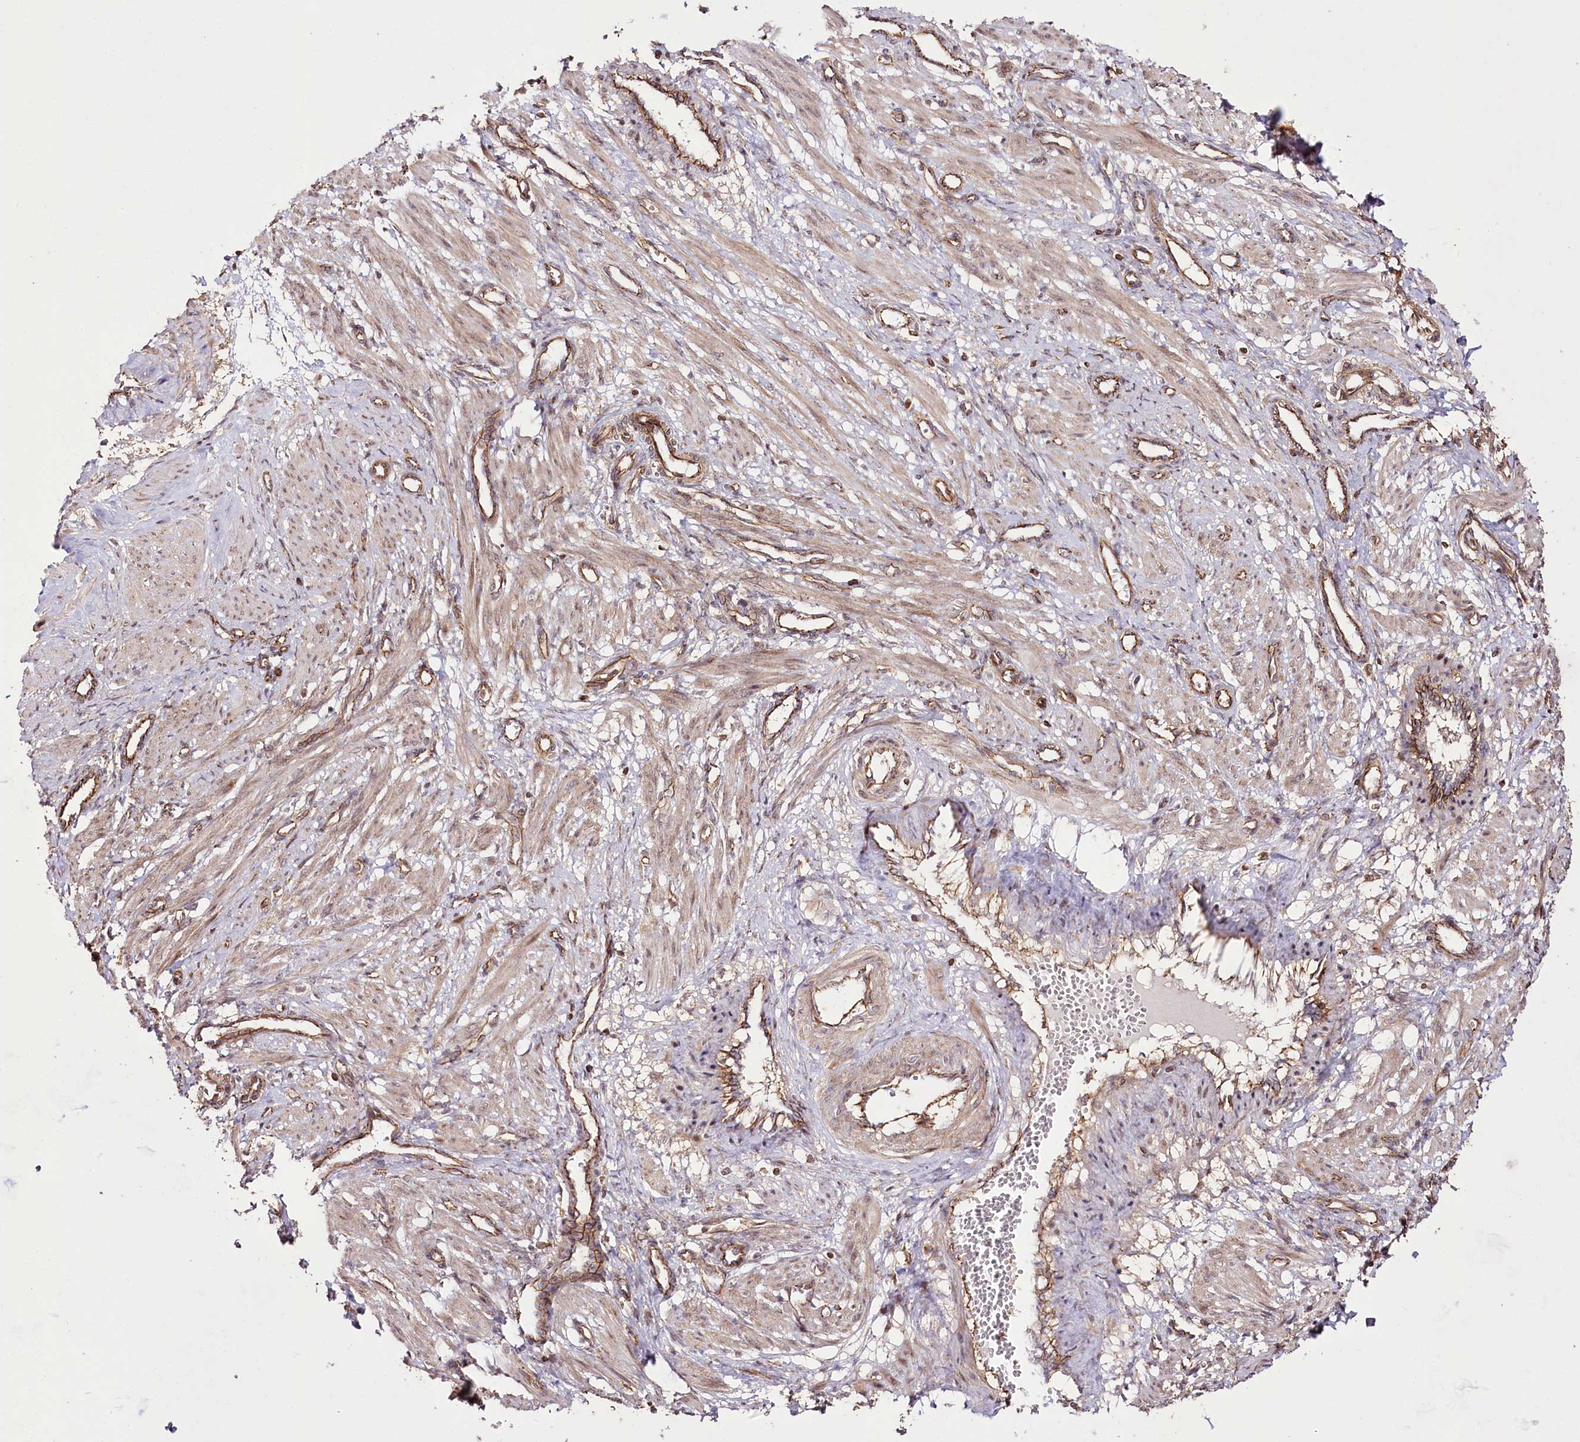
{"staining": {"intensity": "moderate", "quantity": ">75%", "location": "cytoplasmic/membranous,nuclear"}, "tissue": "smooth muscle", "cell_type": "Smooth muscle cells", "image_type": "normal", "snomed": [{"axis": "morphology", "description": "Normal tissue, NOS"}, {"axis": "topography", "description": "Endometrium"}], "caption": "A histopathology image showing moderate cytoplasmic/membranous,nuclear staining in about >75% of smooth muscle cells in normal smooth muscle, as visualized by brown immunohistochemical staining.", "gene": "DHX29", "patient": {"sex": "female", "age": 33}}